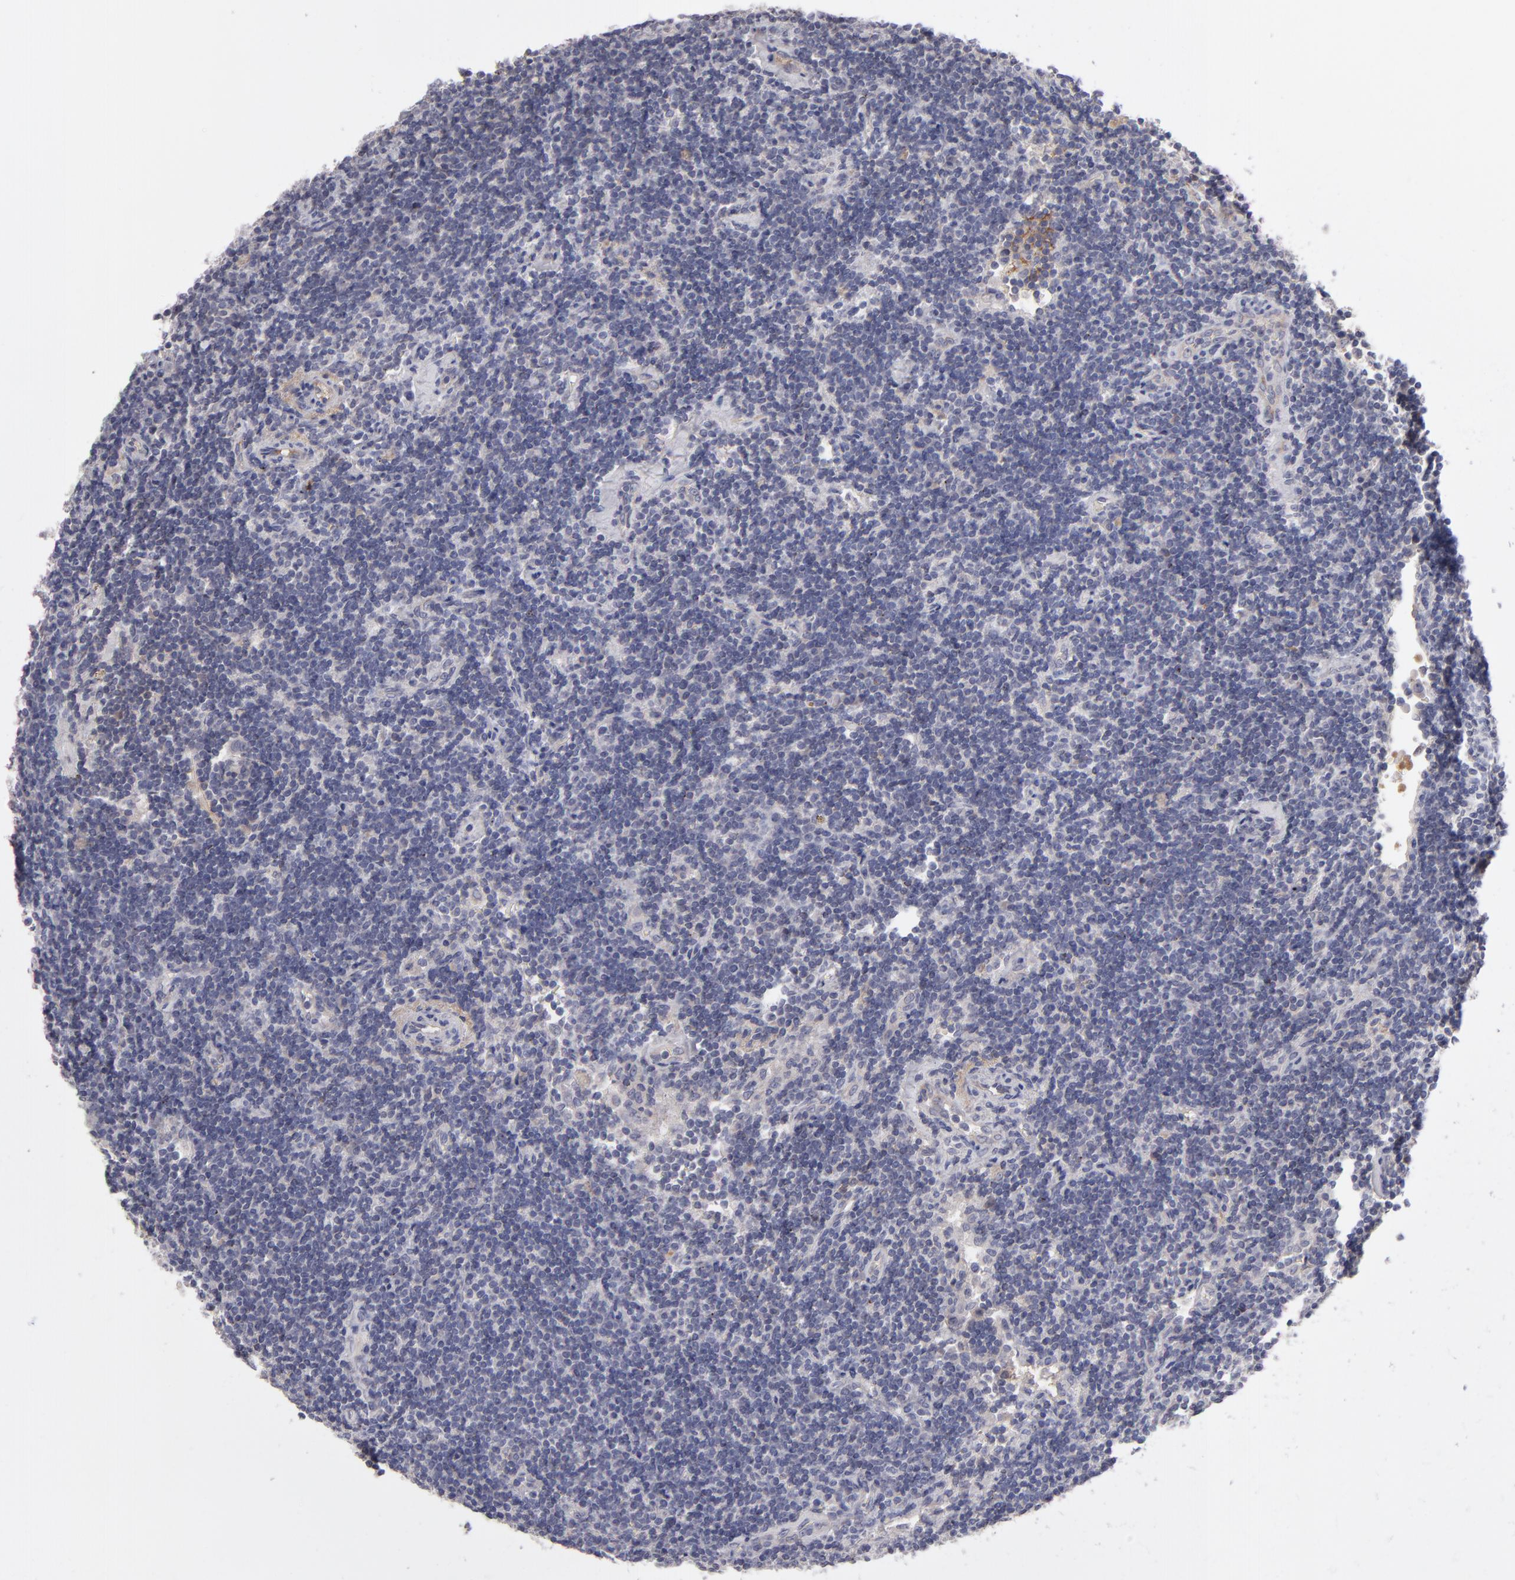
{"staining": {"intensity": "negative", "quantity": "none", "location": "none"}, "tissue": "lymphoma", "cell_type": "Tumor cells", "image_type": "cancer", "snomed": [{"axis": "morphology", "description": "Malignant lymphoma, non-Hodgkin's type, Low grade"}, {"axis": "topography", "description": "Lymph node"}], "caption": "Histopathology image shows no protein expression in tumor cells of lymphoma tissue. (DAB immunohistochemistry visualized using brightfield microscopy, high magnification).", "gene": "ITIH4", "patient": {"sex": "male", "age": 70}}